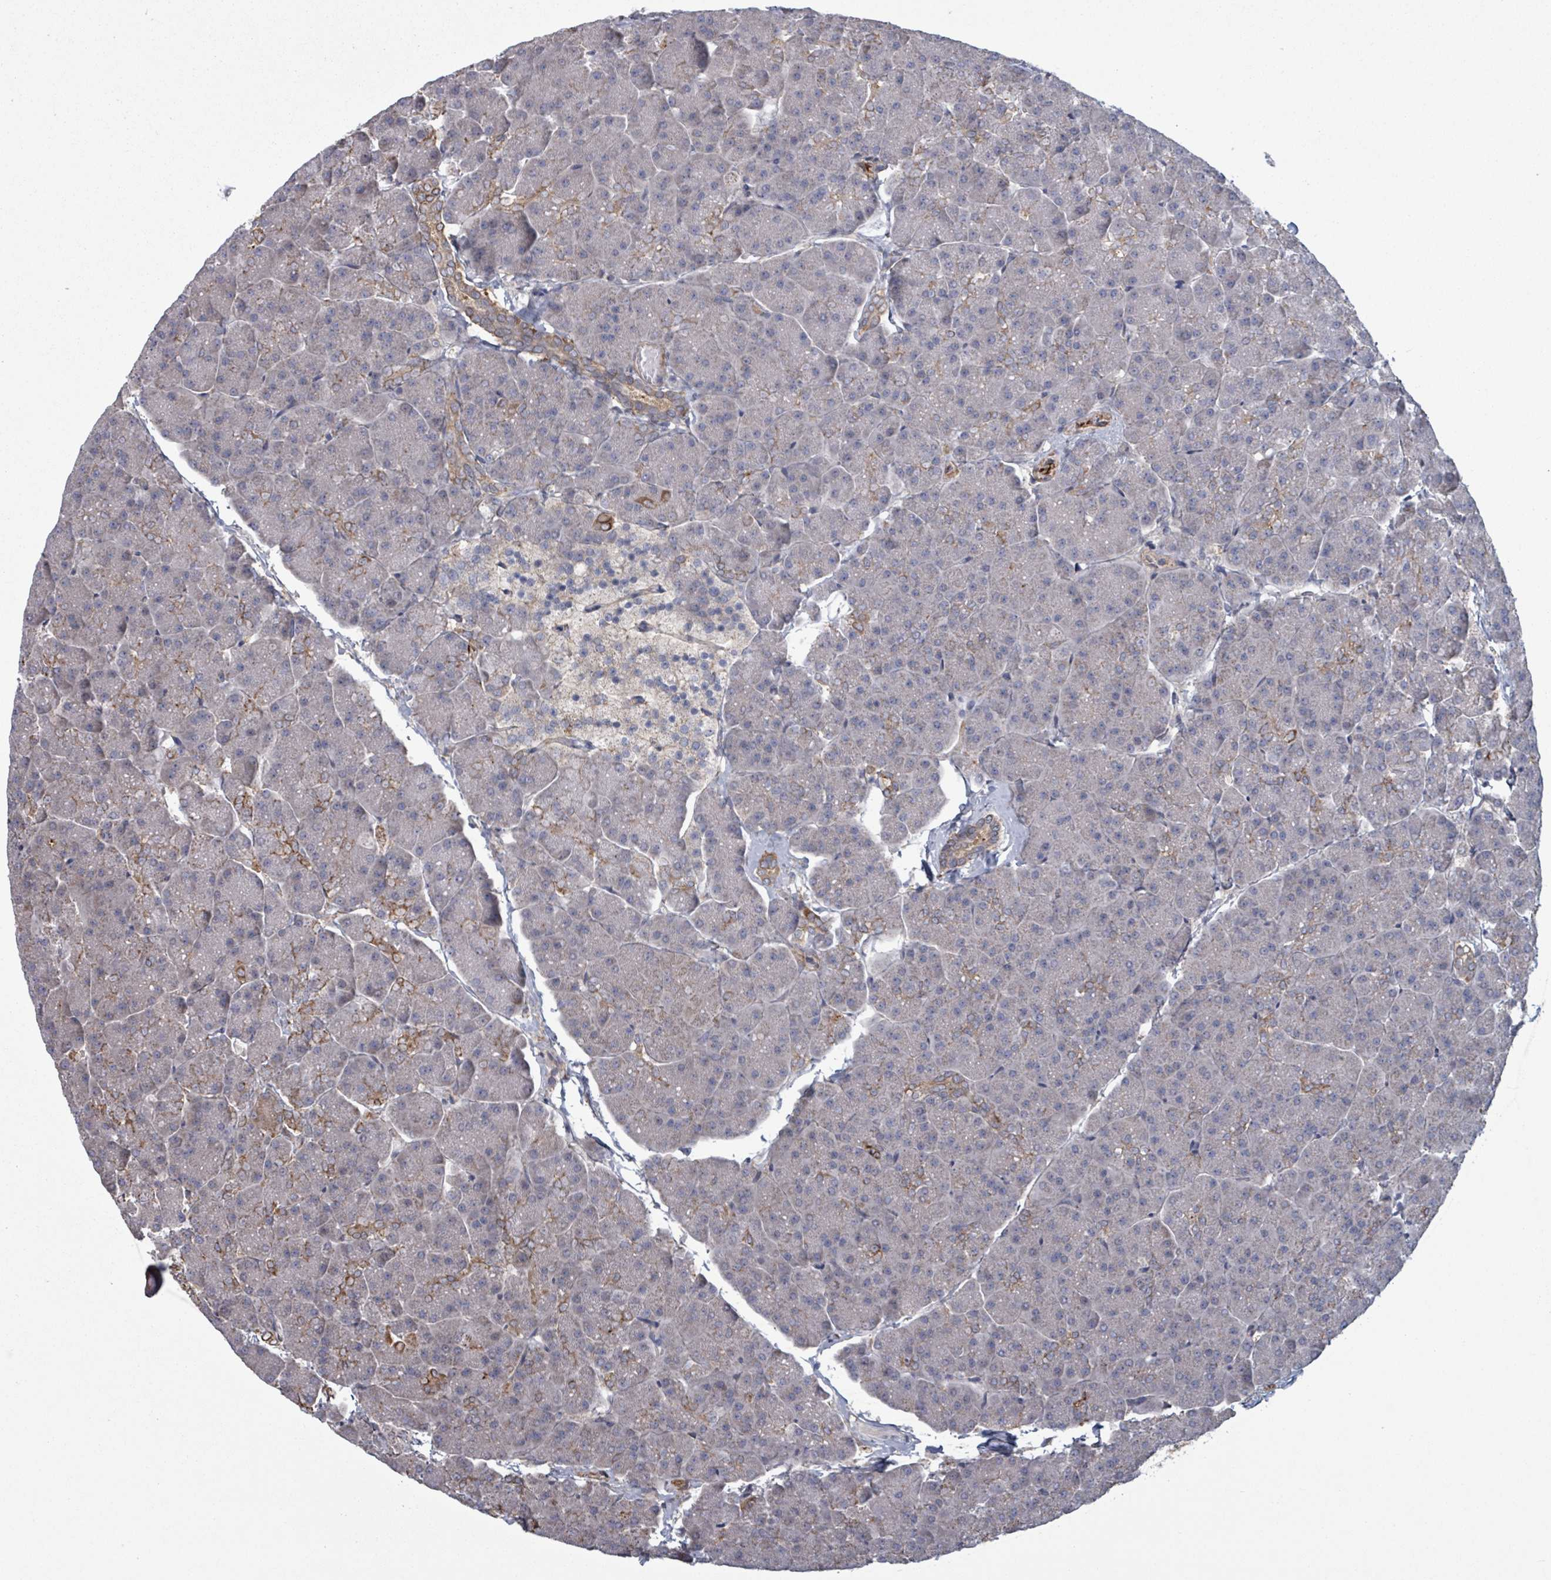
{"staining": {"intensity": "moderate", "quantity": "<25%", "location": "cytoplasmic/membranous"}, "tissue": "pancreas", "cell_type": "Exocrine glandular cells", "image_type": "normal", "snomed": [{"axis": "morphology", "description": "Normal tissue, NOS"}, {"axis": "topography", "description": "Pancreas"}, {"axis": "topography", "description": "Peripheral nerve tissue"}], "caption": "High-magnification brightfield microscopy of unremarkable pancreas stained with DAB (3,3'-diaminobenzidine) (brown) and counterstained with hematoxylin (blue). exocrine glandular cells exhibit moderate cytoplasmic/membranous positivity is identified in approximately<25% of cells.", "gene": "ADCK1", "patient": {"sex": "male", "age": 54}}